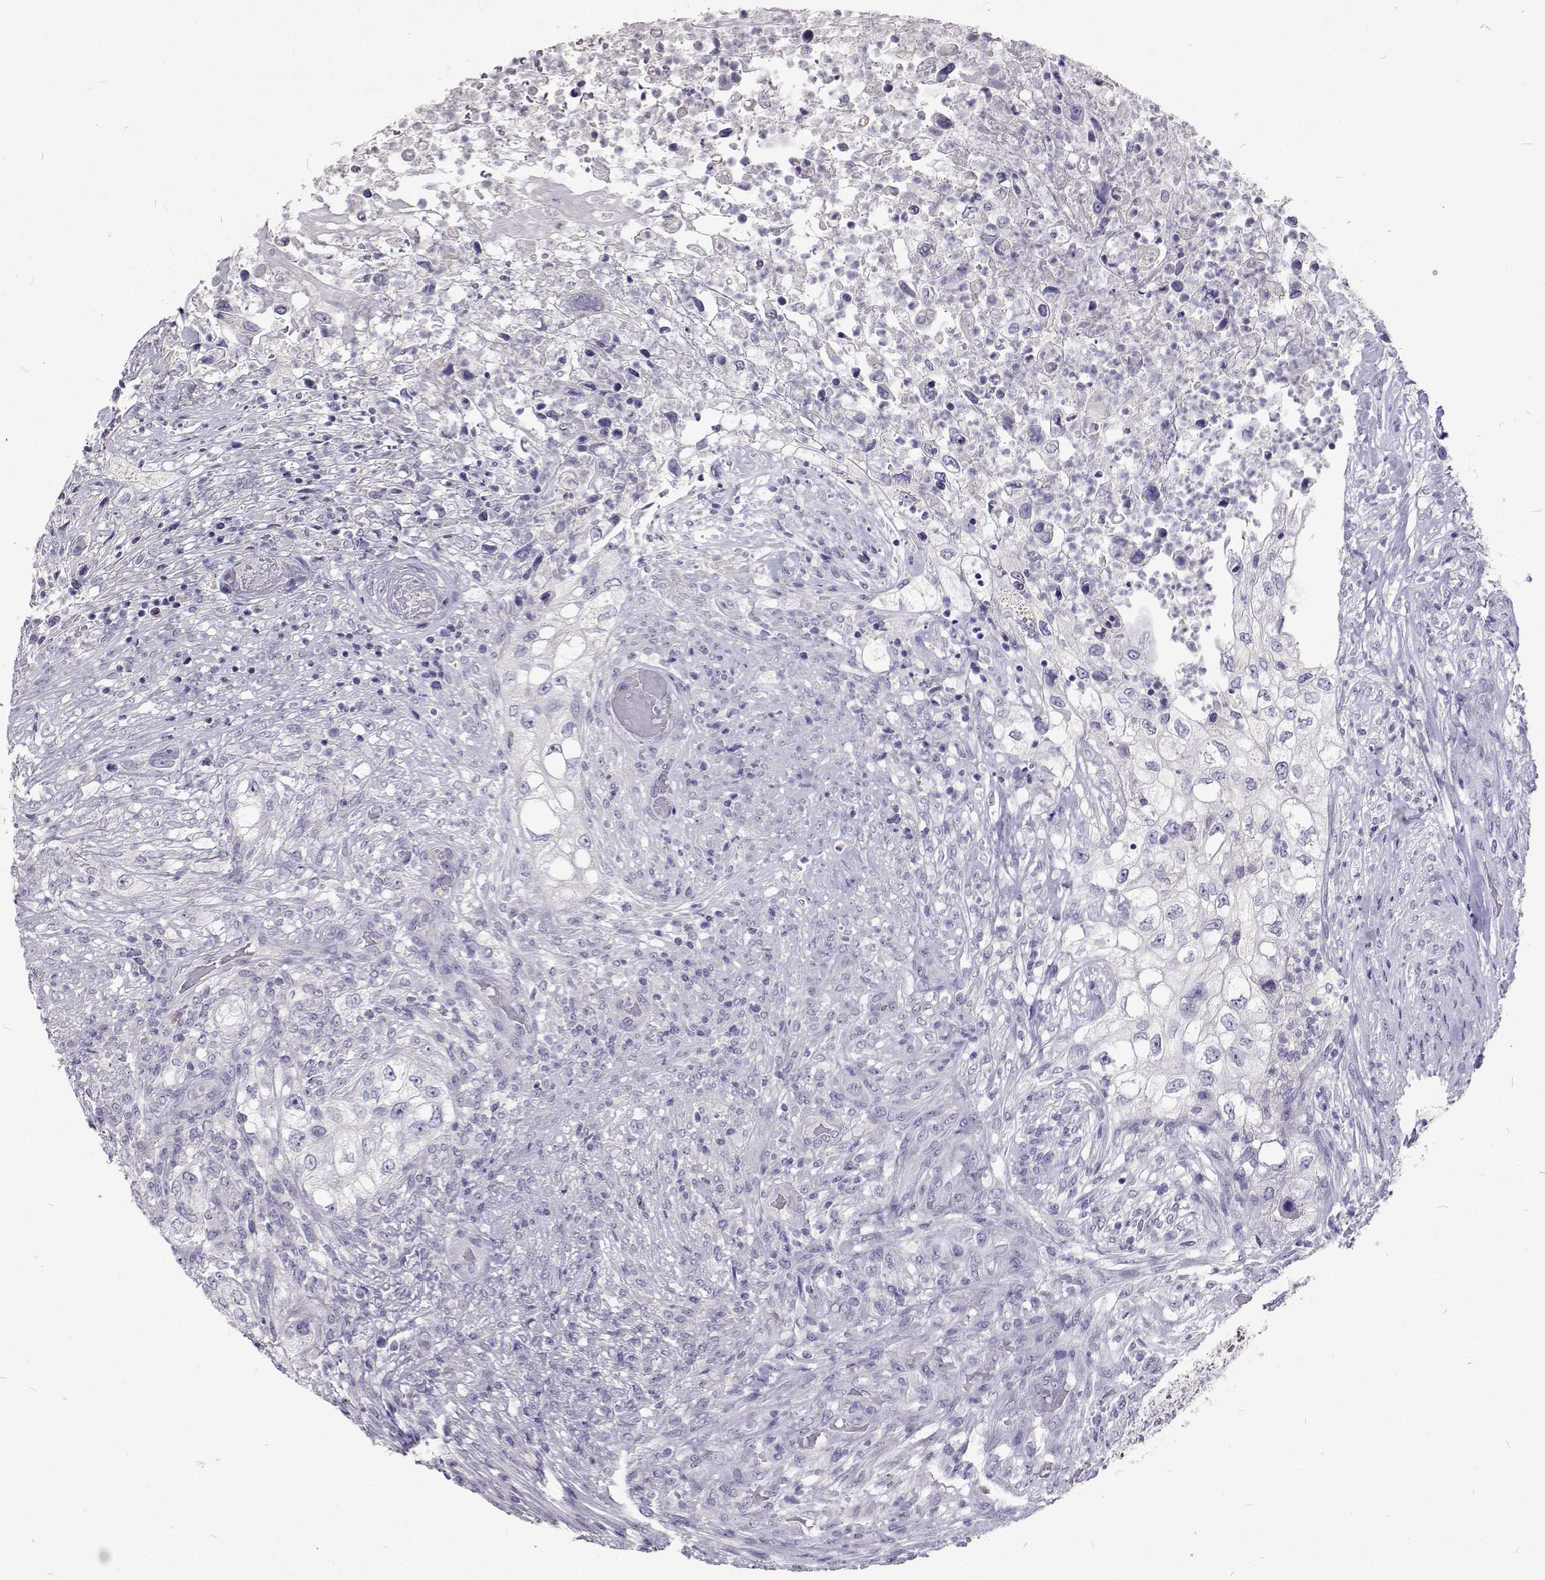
{"staining": {"intensity": "negative", "quantity": "none", "location": "none"}, "tissue": "urothelial cancer", "cell_type": "Tumor cells", "image_type": "cancer", "snomed": [{"axis": "morphology", "description": "Urothelial carcinoma, High grade"}, {"axis": "topography", "description": "Urinary bladder"}], "caption": "This histopathology image is of urothelial carcinoma (high-grade) stained with immunohistochemistry to label a protein in brown with the nuclei are counter-stained blue. There is no positivity in tumor cells.", "gene": "CFAP44", "patient": {"sex": "female", "age": 60}}